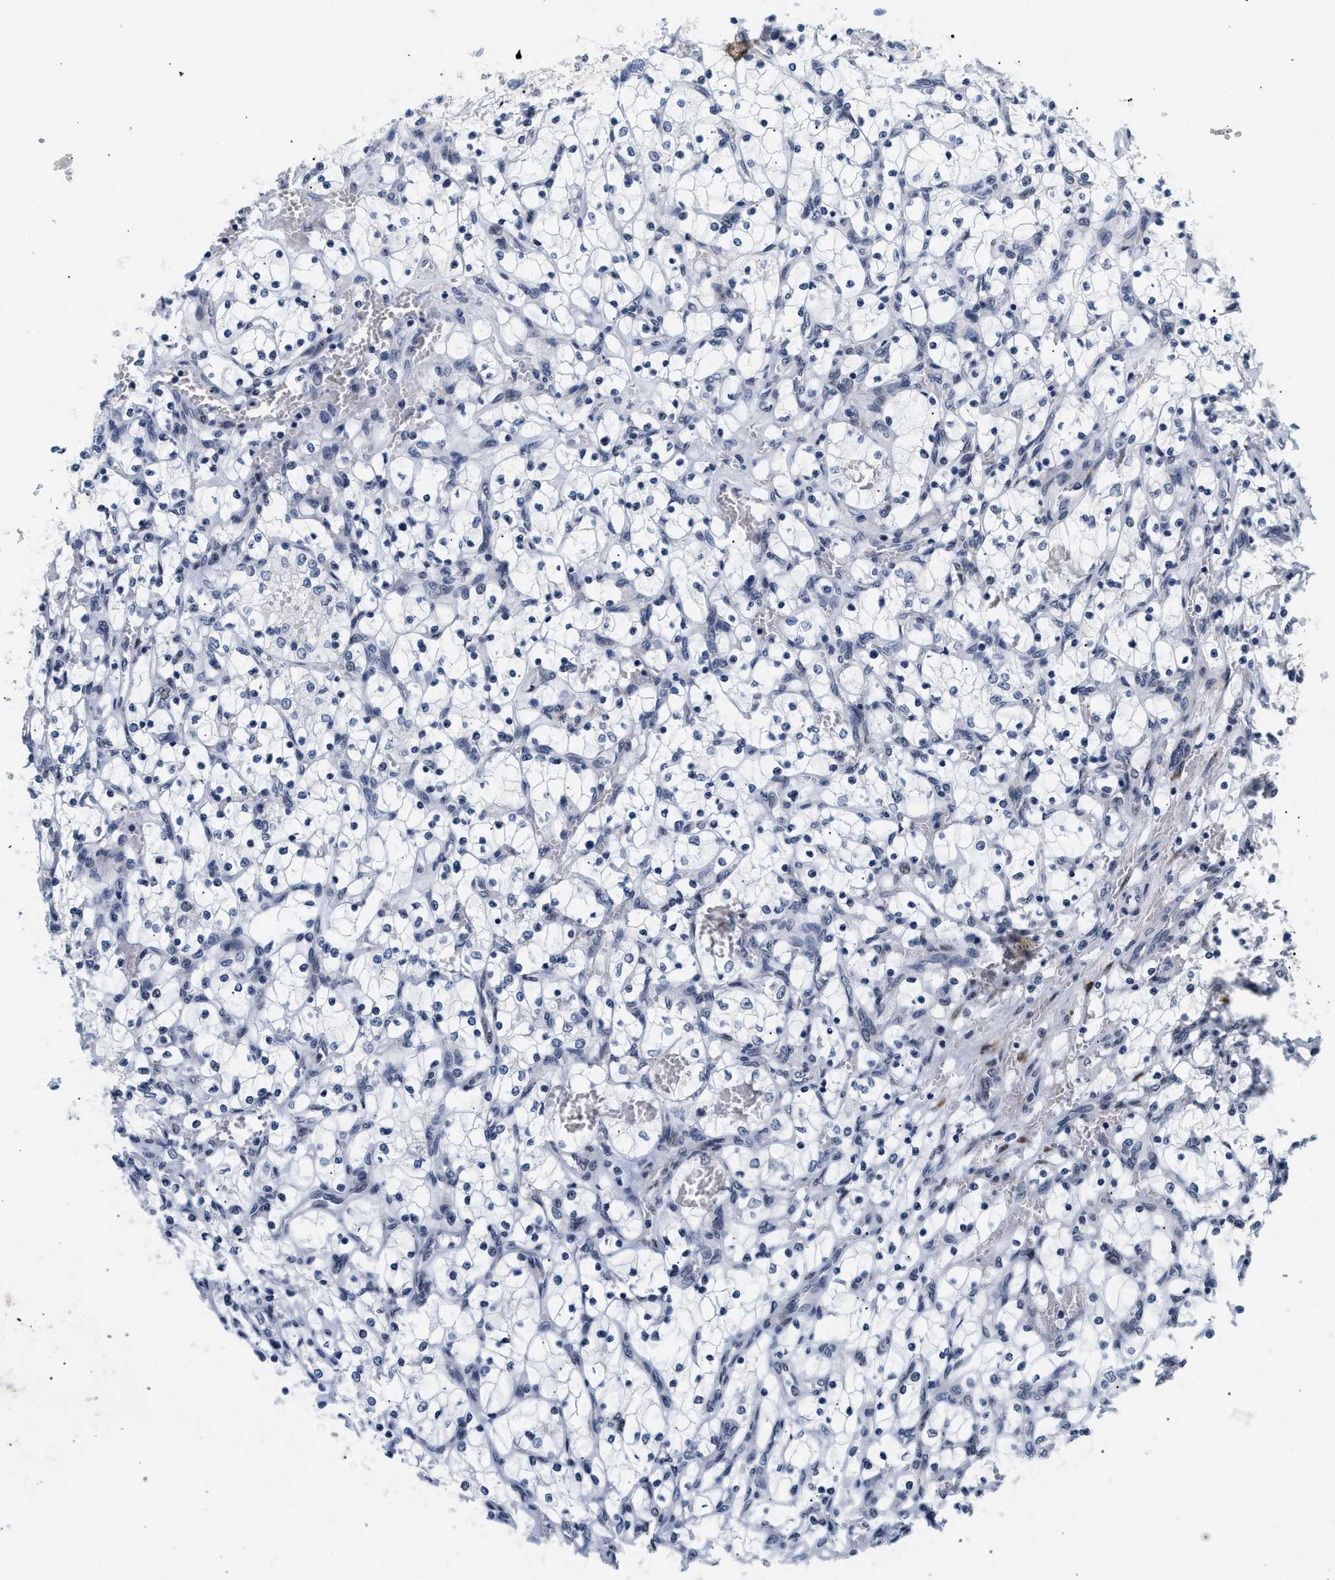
{"staining": {"intensity": "negative", "quantity": "none", "location": "none"}, "tissue": "renal cancer", "cell_type": "Tumor cells", "image_type": "cancer", "snomed": [{"axis": "morphology", "description": "Adenocarcinoma, NOS"}, {"axis": "topography", "description": "Kidney"}], "caption": "A high-resolution image shows immunohistochemistry staining of renal adenocarcinoma, which demonstrates no significant positivity in tumor cells. (DAB immunohistochemistry visualized using brightfield microscopy, high magnification).", "gene": "THOC1", "patient": {"sex": "female", "age": 69}}